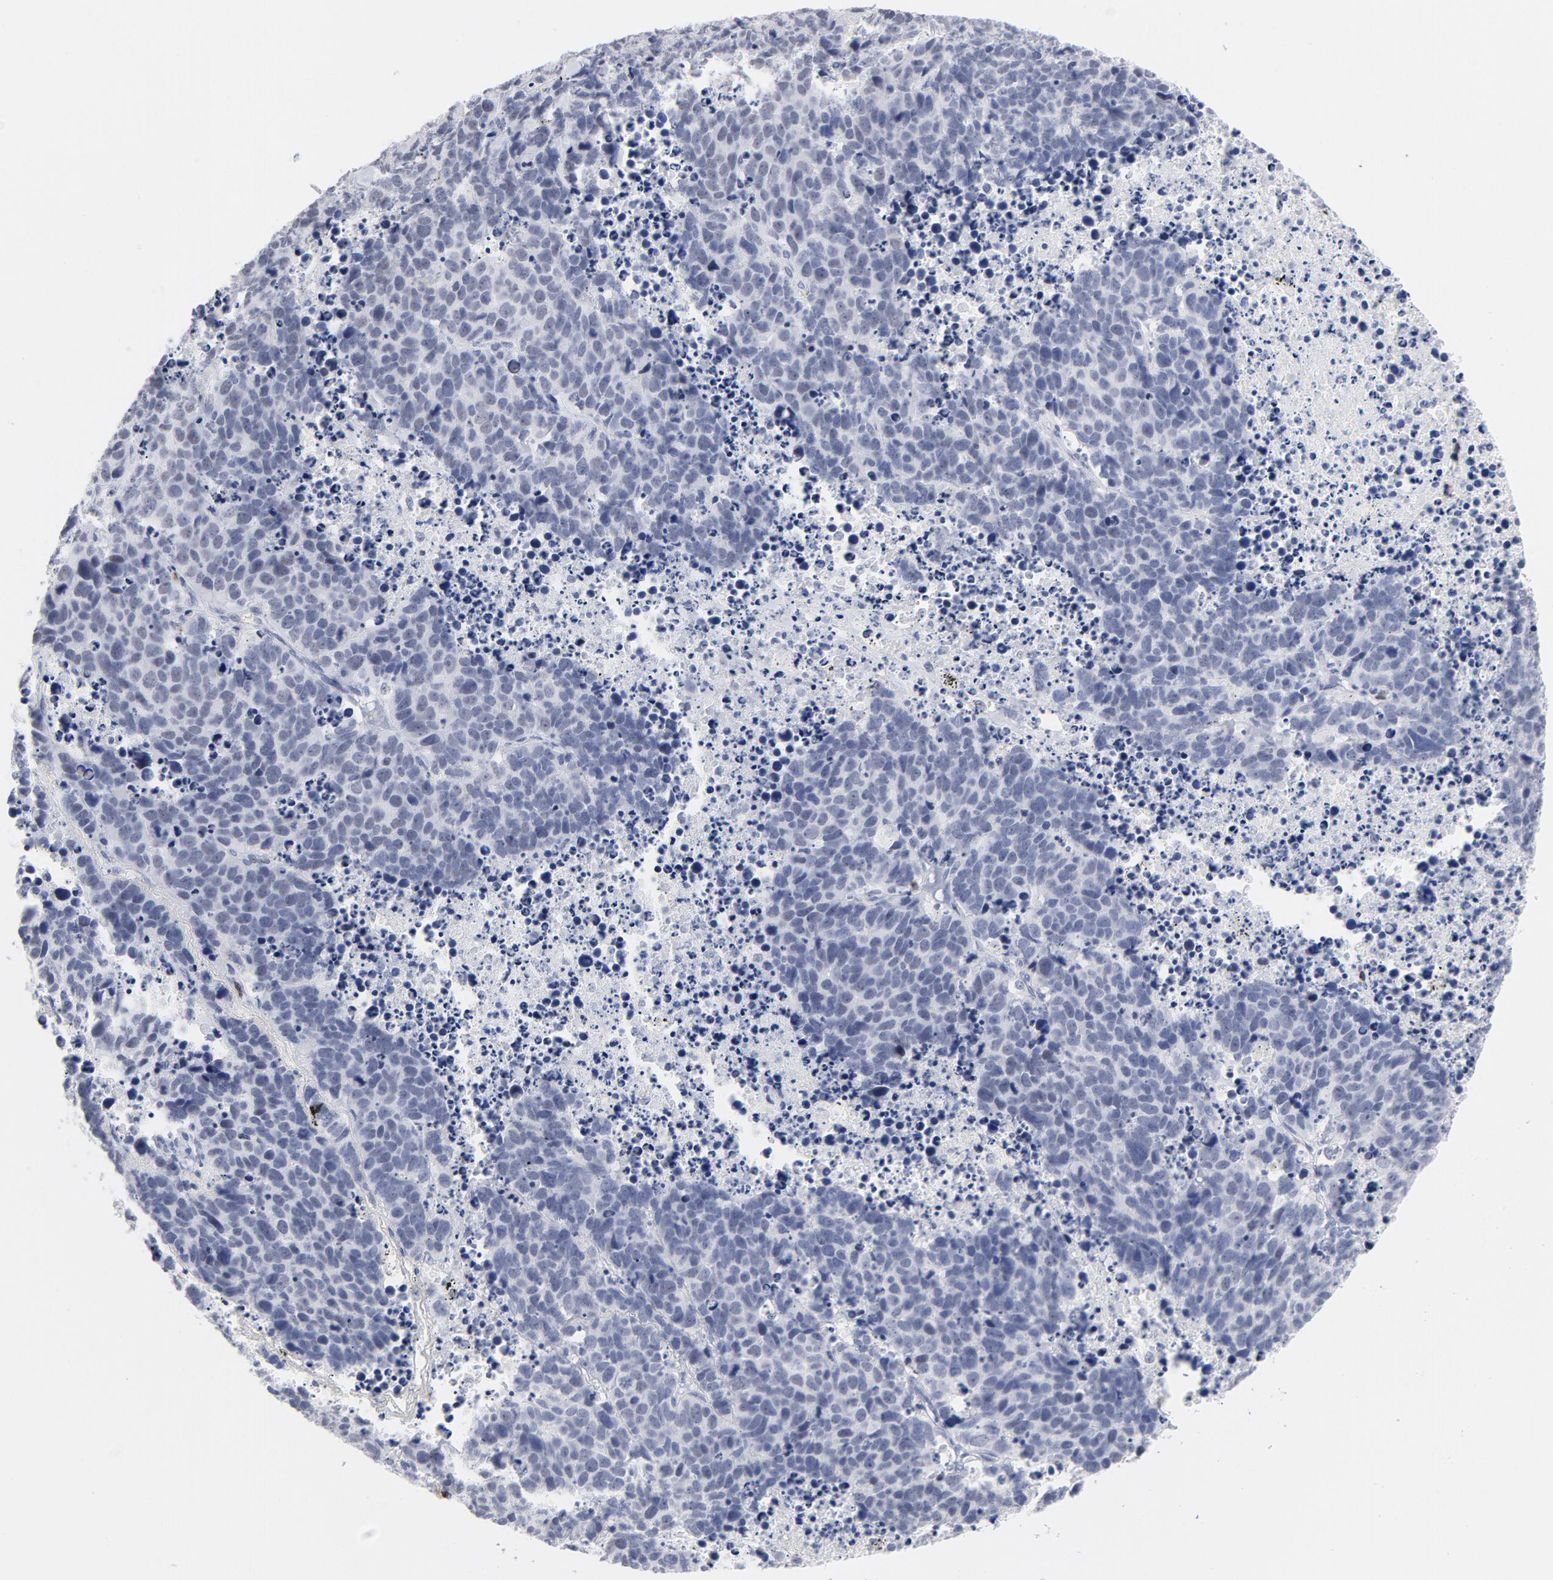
{"staining": {"intensity": "negative", "quantity": "none", "location": "none"}, "tissue": "lung cancer", "cell_type": "Tumor cells", "image_type": "cancer", "snomed": [{"axis": "morphology", "description": "Carcinoid, malignant, NOS"}, {"axis": "topography", "description": "Lung"}], "caption": "DAB immunohistochemical staining of human lung cancer (malignant carcinoid) shows no significant expression in tumor cells.", "gene": "CD2", "patient": {"sex": "male", "age": 60}}